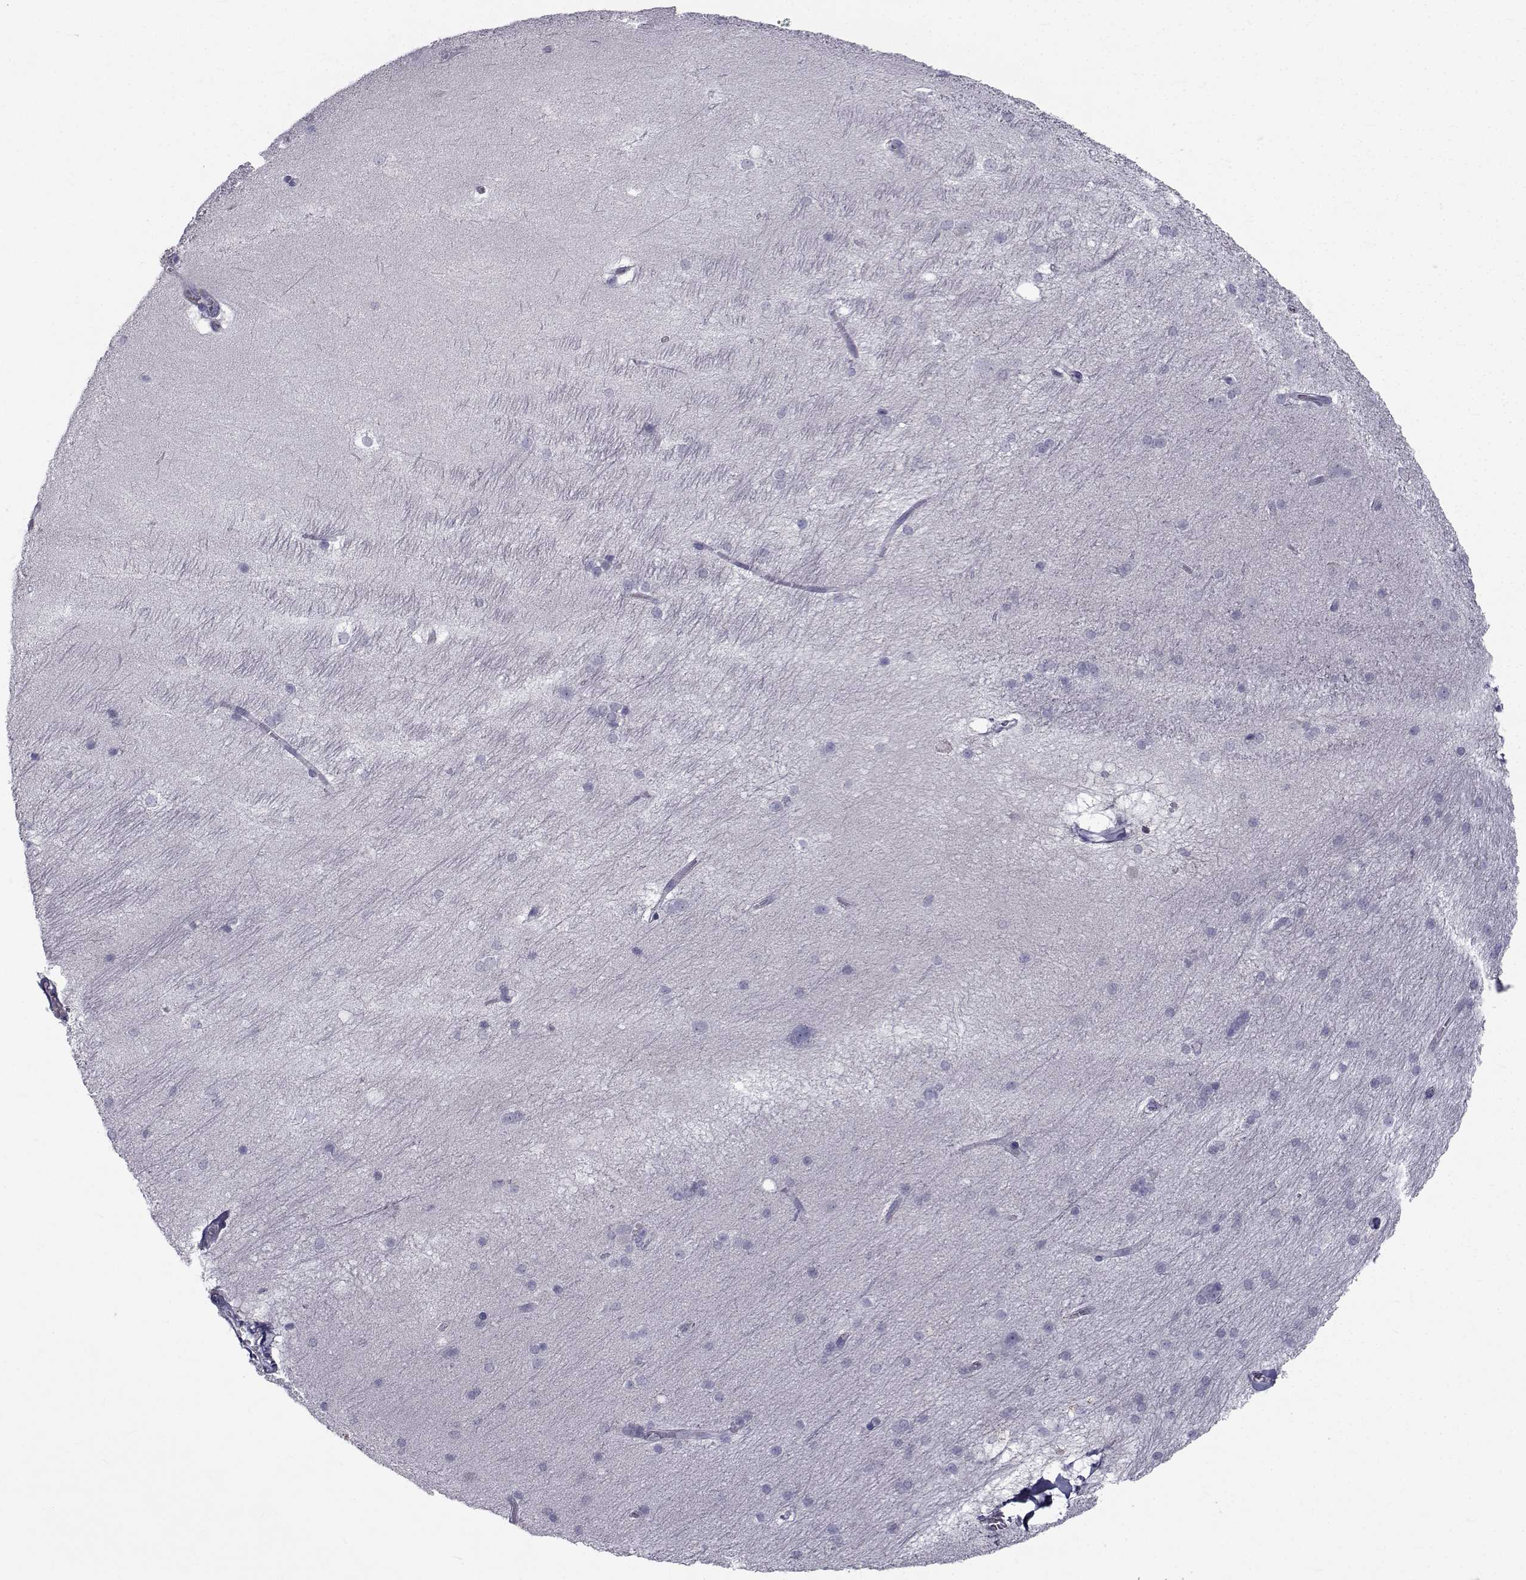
{"staining": {"intensity": "negative", "quantity": "none", "location": "none"}, "tissue": "hippocampus", "cell_type": "Glial cells", "image_type": "normal", "snomed": [{"axis": "morphology", "description": "Normal tissue, NOS"}, {"axis": "topography", "description": "Cerebral cortex"}, {"axis": "topography", "description": "Hippocampus"}], "caption": "Image shows no protein expression in glial cells of unremarkable hippocampus. The staining was performed using DAB (3,3'-diaminobenzidine) to visualize the protein expression in brown, while the nuclei were stained in blue with hematoxylin (Magnification: 20x).", "gene": "FDXR", "patient": {"sex": "female", "age": 19}}